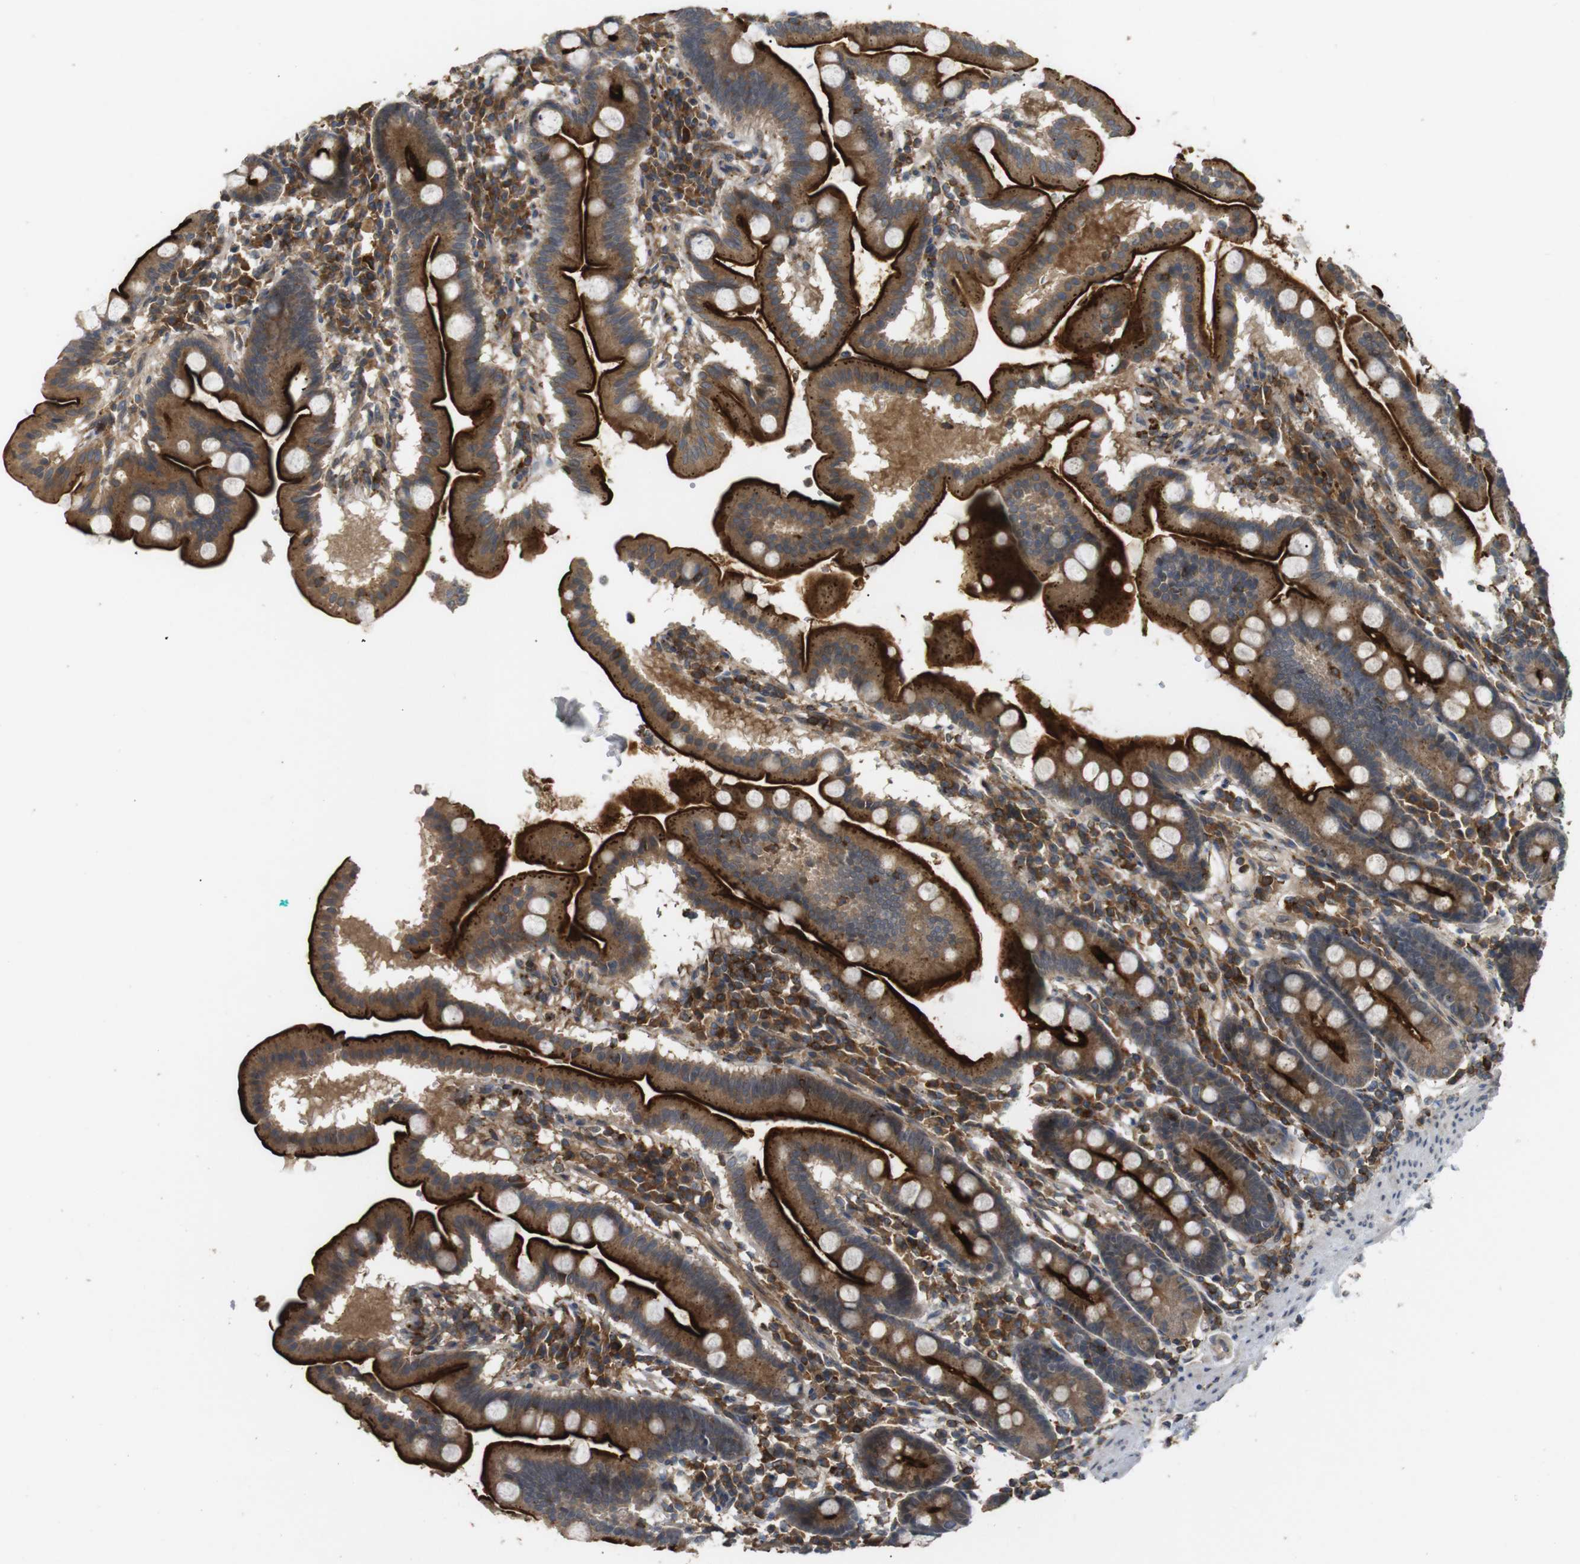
{"staining": {"intensity": "strong", "quantity": ">75%", "location": "cytoplasmic/membranous"}, "tissue": "duodenum", "cell_type": "Glandular cells", "image_type": "normal", "snomed": [{"axis": "morphology", "description": "Normal tissue, NOS"}, {"axis": "topography", "description": "Duodenum"}], "caption": "A brown stain labels strong cytoplasmic/membranous expression of a protein in glandular cells of normal human duodenum. Nuclei are stained in blue.", "gene": "KSR1", "patient": {"sex": "male", "age": 50}}